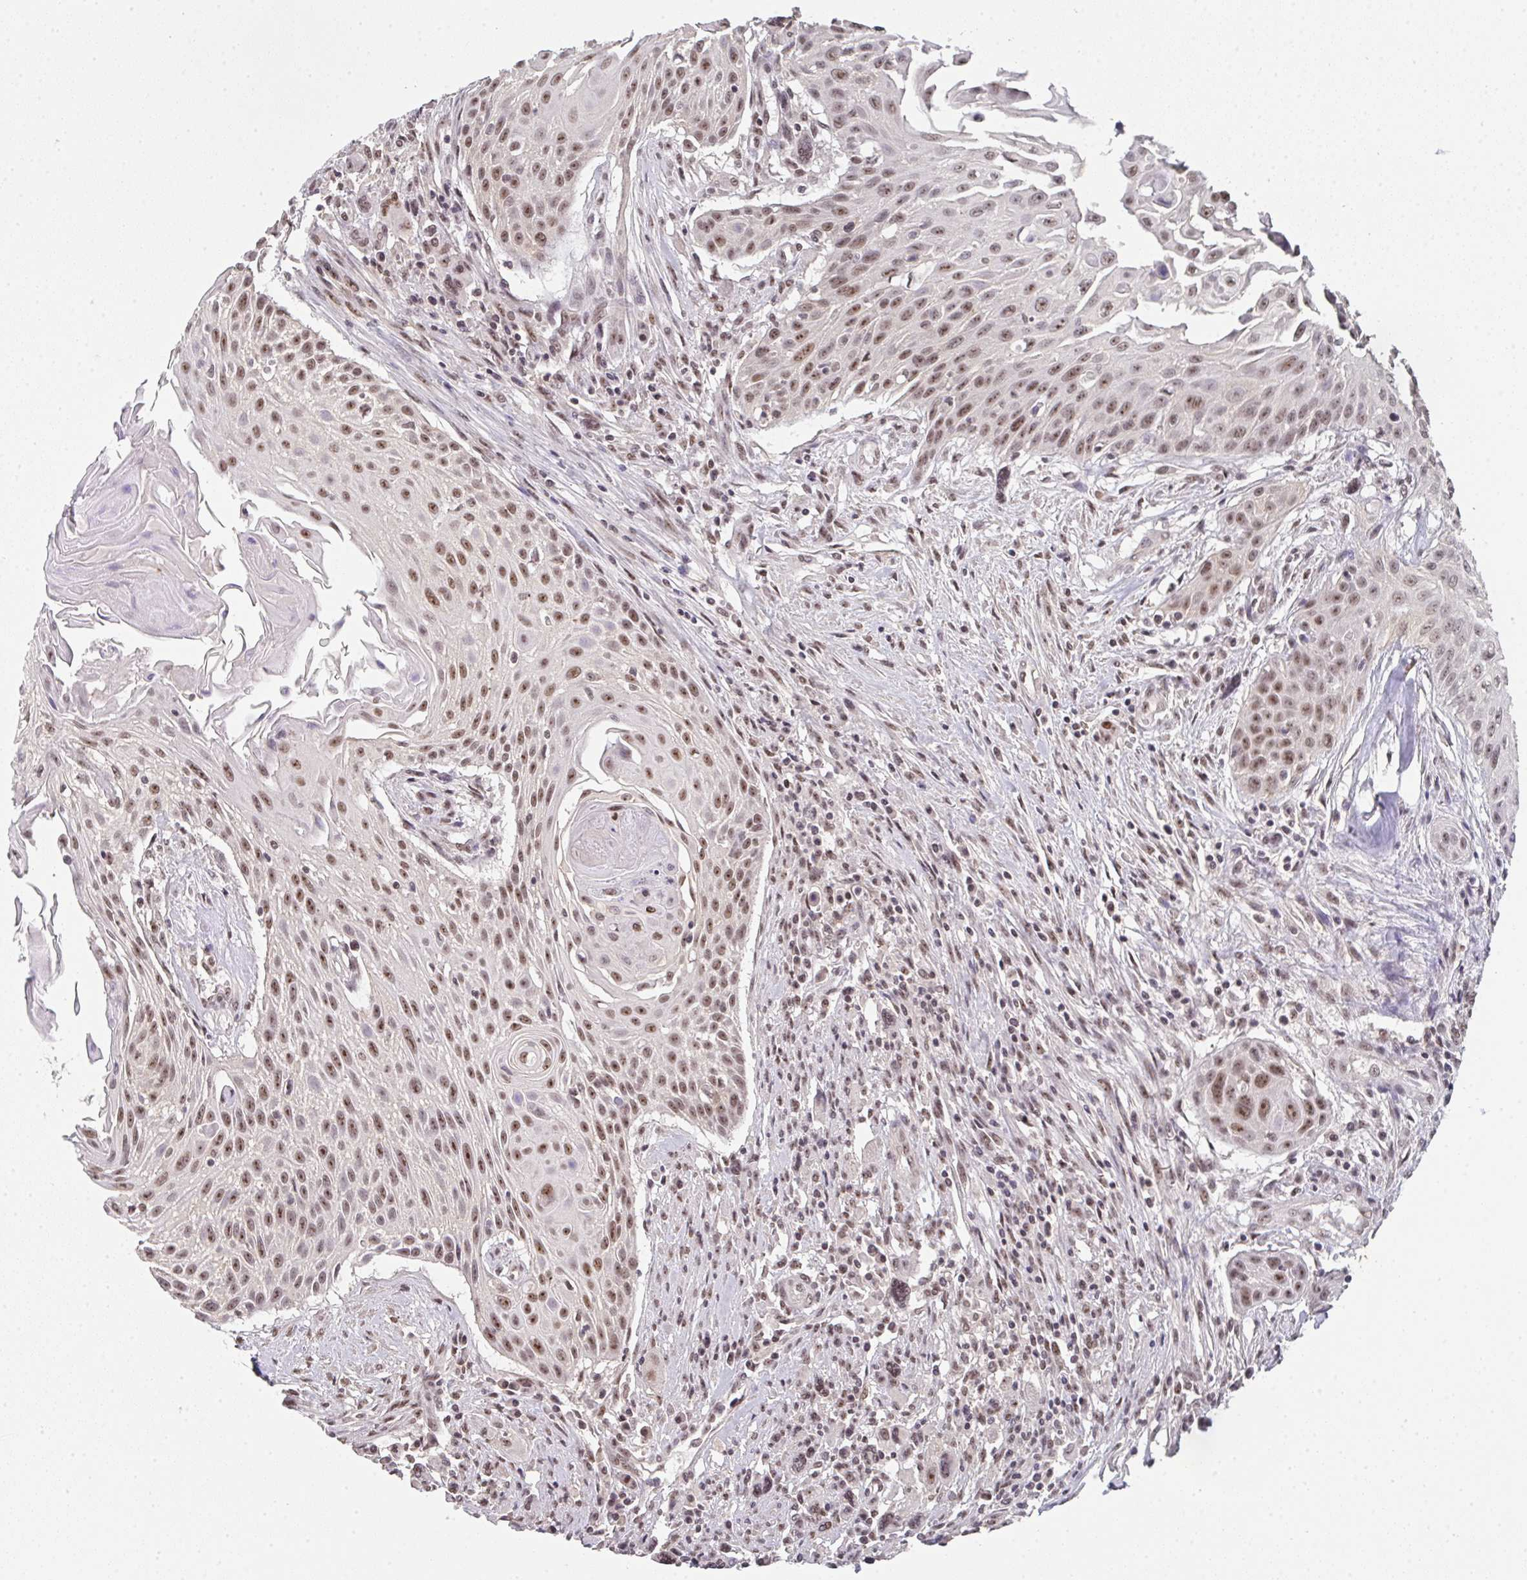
{"staining": {"intensity": "moderate", "quantity": ">75%", "location": "nuclear"}, "tissue": "head and neck cancer", "cell_type": "Tumor cells", "image_type": "cancer", "snomed": [{"axis": "morphology", "description": "Squamous cell carcinoma, NOS"}, {"axis": "topography", "description": "Lymph node"}, {"axis": "topography", "description": "Salivary gland"}, {"axis": "topography", "description": "Head-Neck"}], "caption": "Immunohistochemical staining of human squamous cell carcinoma (head and neck) shows moderate nuclear protein staining in about >75% of tumor cells.", "gene": "DKC1", "patient": {"sex": "female", "age": 74}}